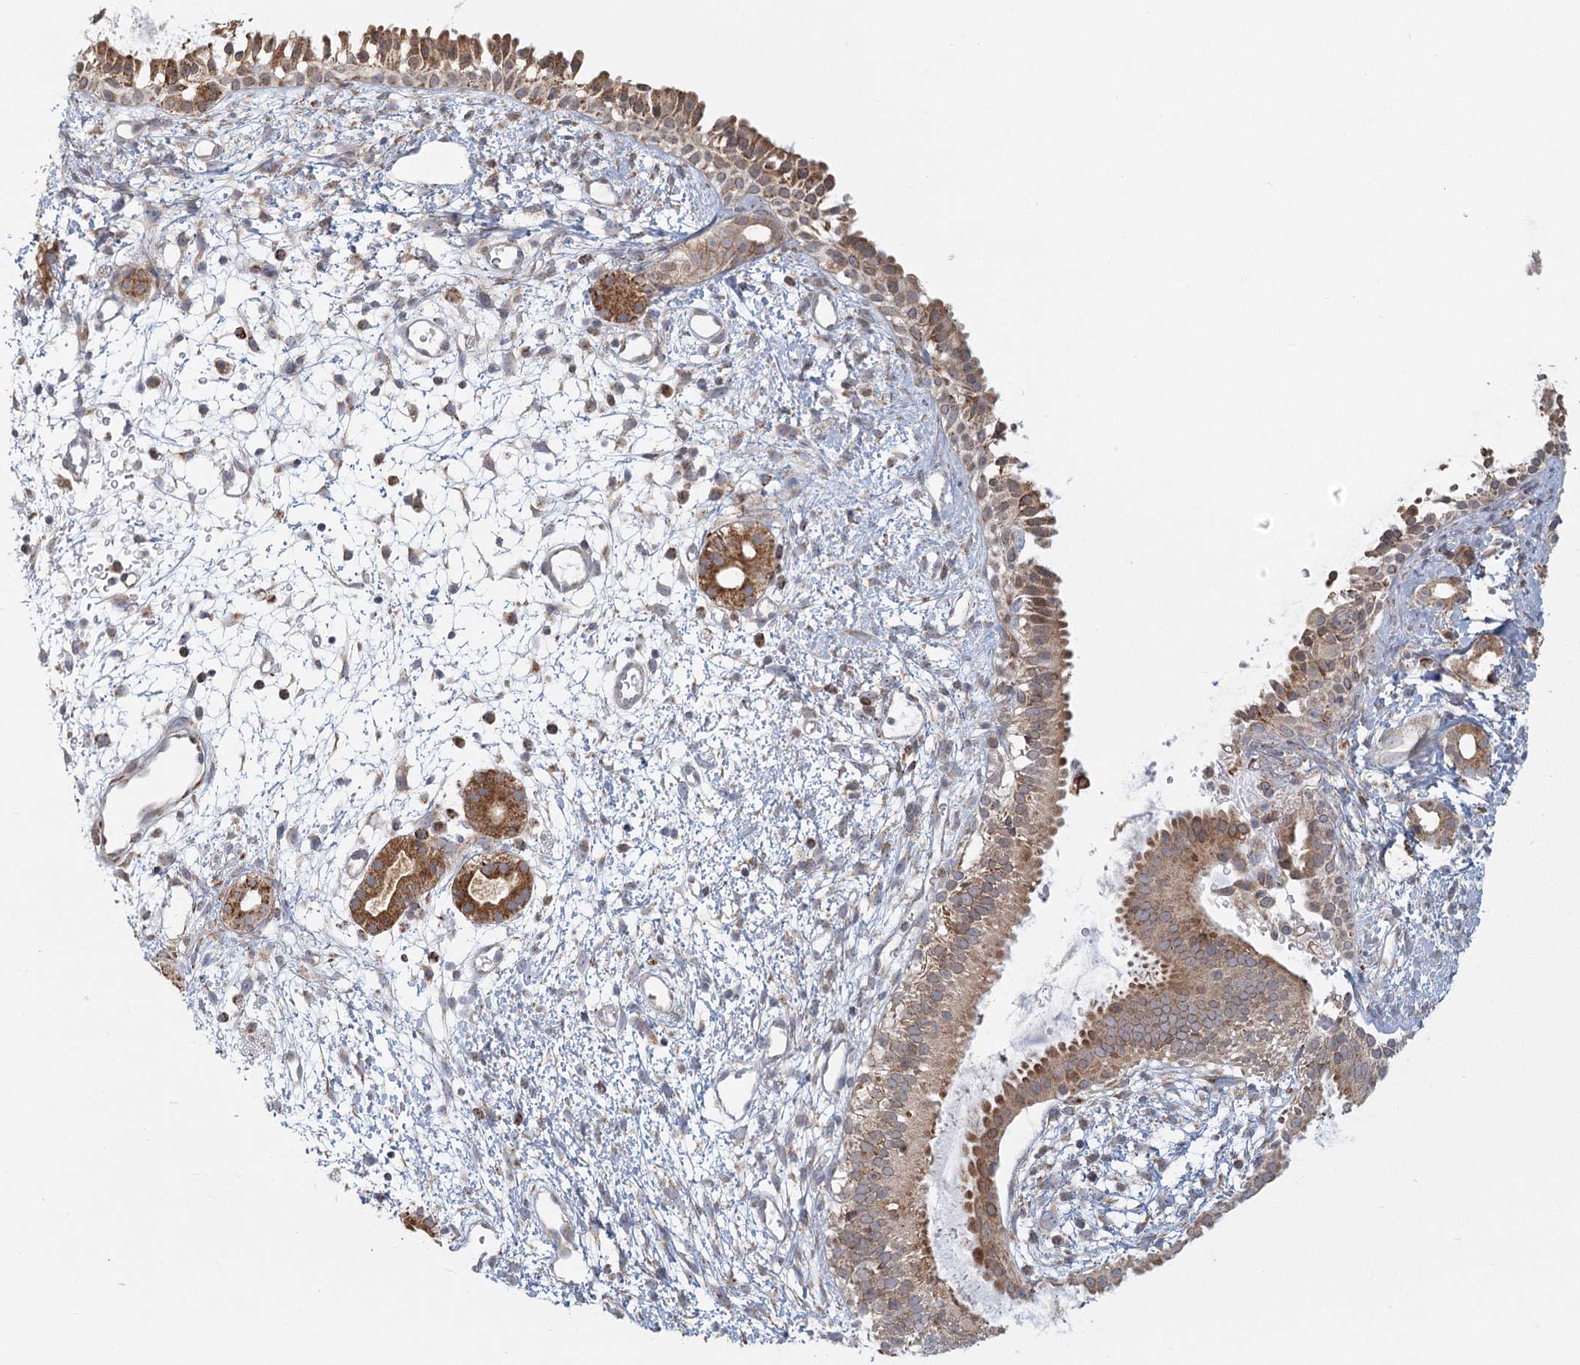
{"staining": {"intensity": "moderate", "quantity": ">75%", "location": "cytoplasmic/membranous"}, "tissue": "nasopharynx", "cell_type": "Respiratory epithelial cells", "image_type": "normal", "snomed": [{"axis": "morphology", "description": "Normal tissue, NOS"}, {"axis": "topography", "description": "Nasopharynx"}], "caption": "Immunohistochemistry (IHC) (DAB (3,3'-diaminobenzidine)) staining of unremarkable nasopharynx shows moderate cytoplasmic/membranous protein positivity in approximately >75% of respiratory epithelial cells.", "gene": "LACTB", "patient": {"sex": "male", "age": 22}}